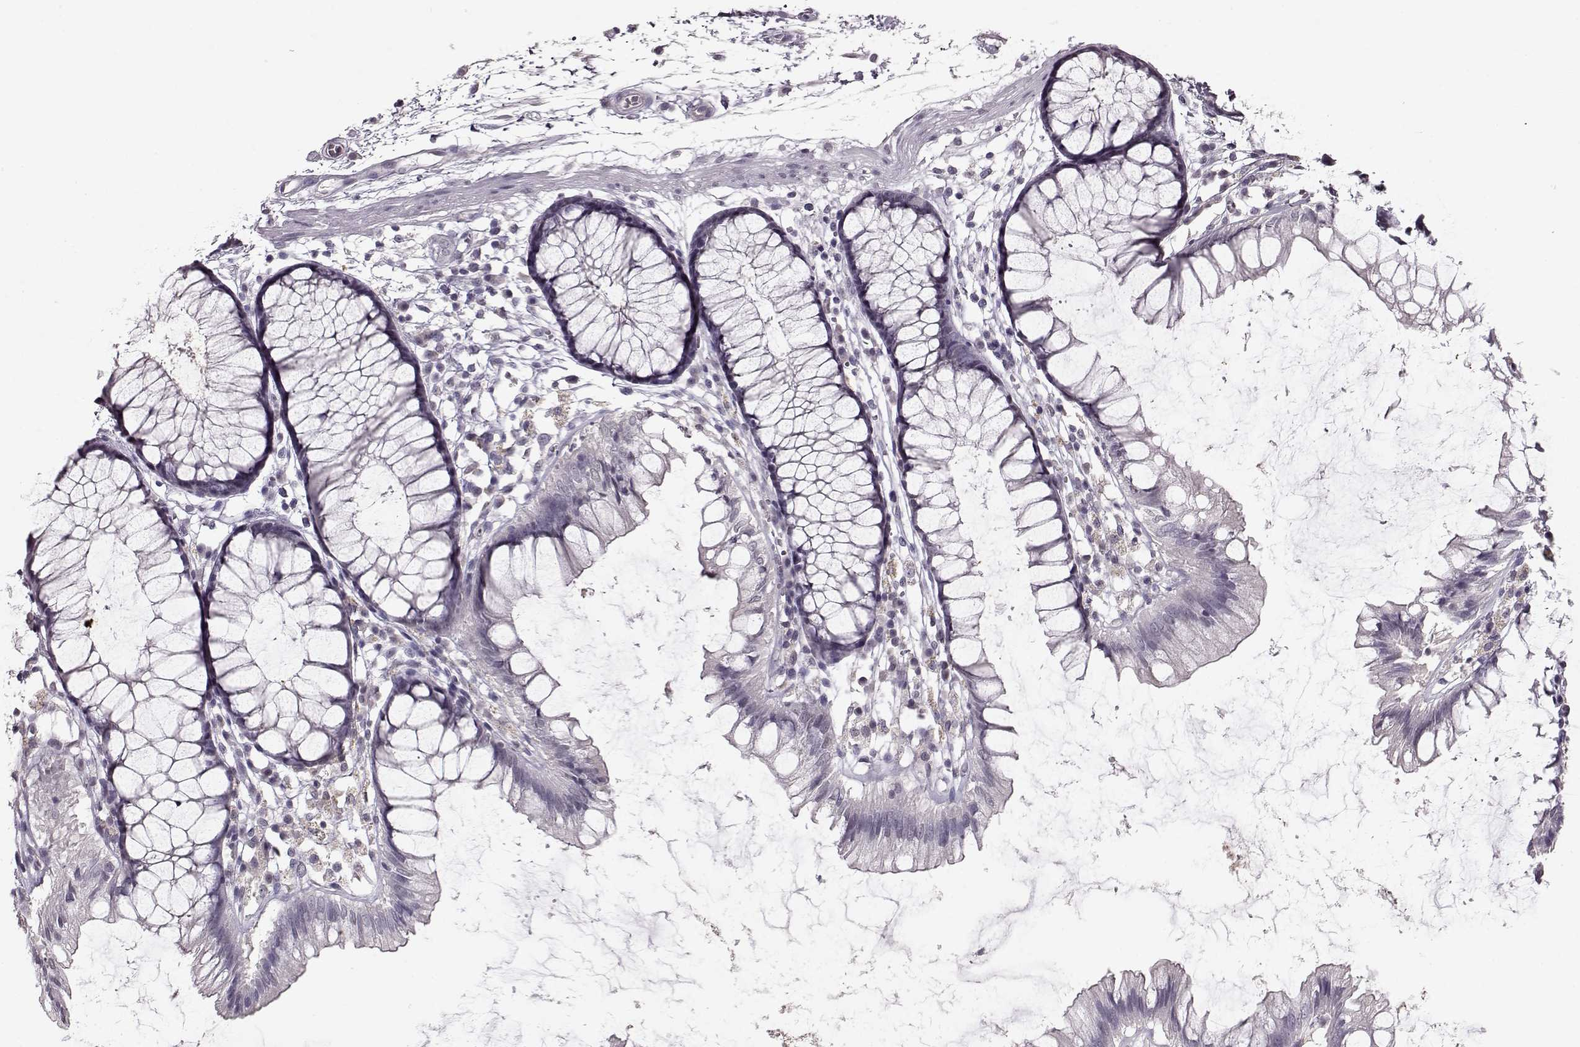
{"staining": {"intensity": "negative", "quantity": "none", "location": "none"}, "tissue": "colon", "cell_type": "Endothelial cells", "image_type": "normal", "snomed": [{"axis": "morphology", "description": "Normal tissue, NOS"}, {"axis": "morphology", "description": "Adenocarcinoma, NOS"}, {"axis": "topography", "description": "Colon"}], "caption": "DAB immunohistochemical staining of benign human colon exhibits no significant staining in endothelial cells.", "gene": "RP1L1", "patient": {"sex": "male", "age": 65}}